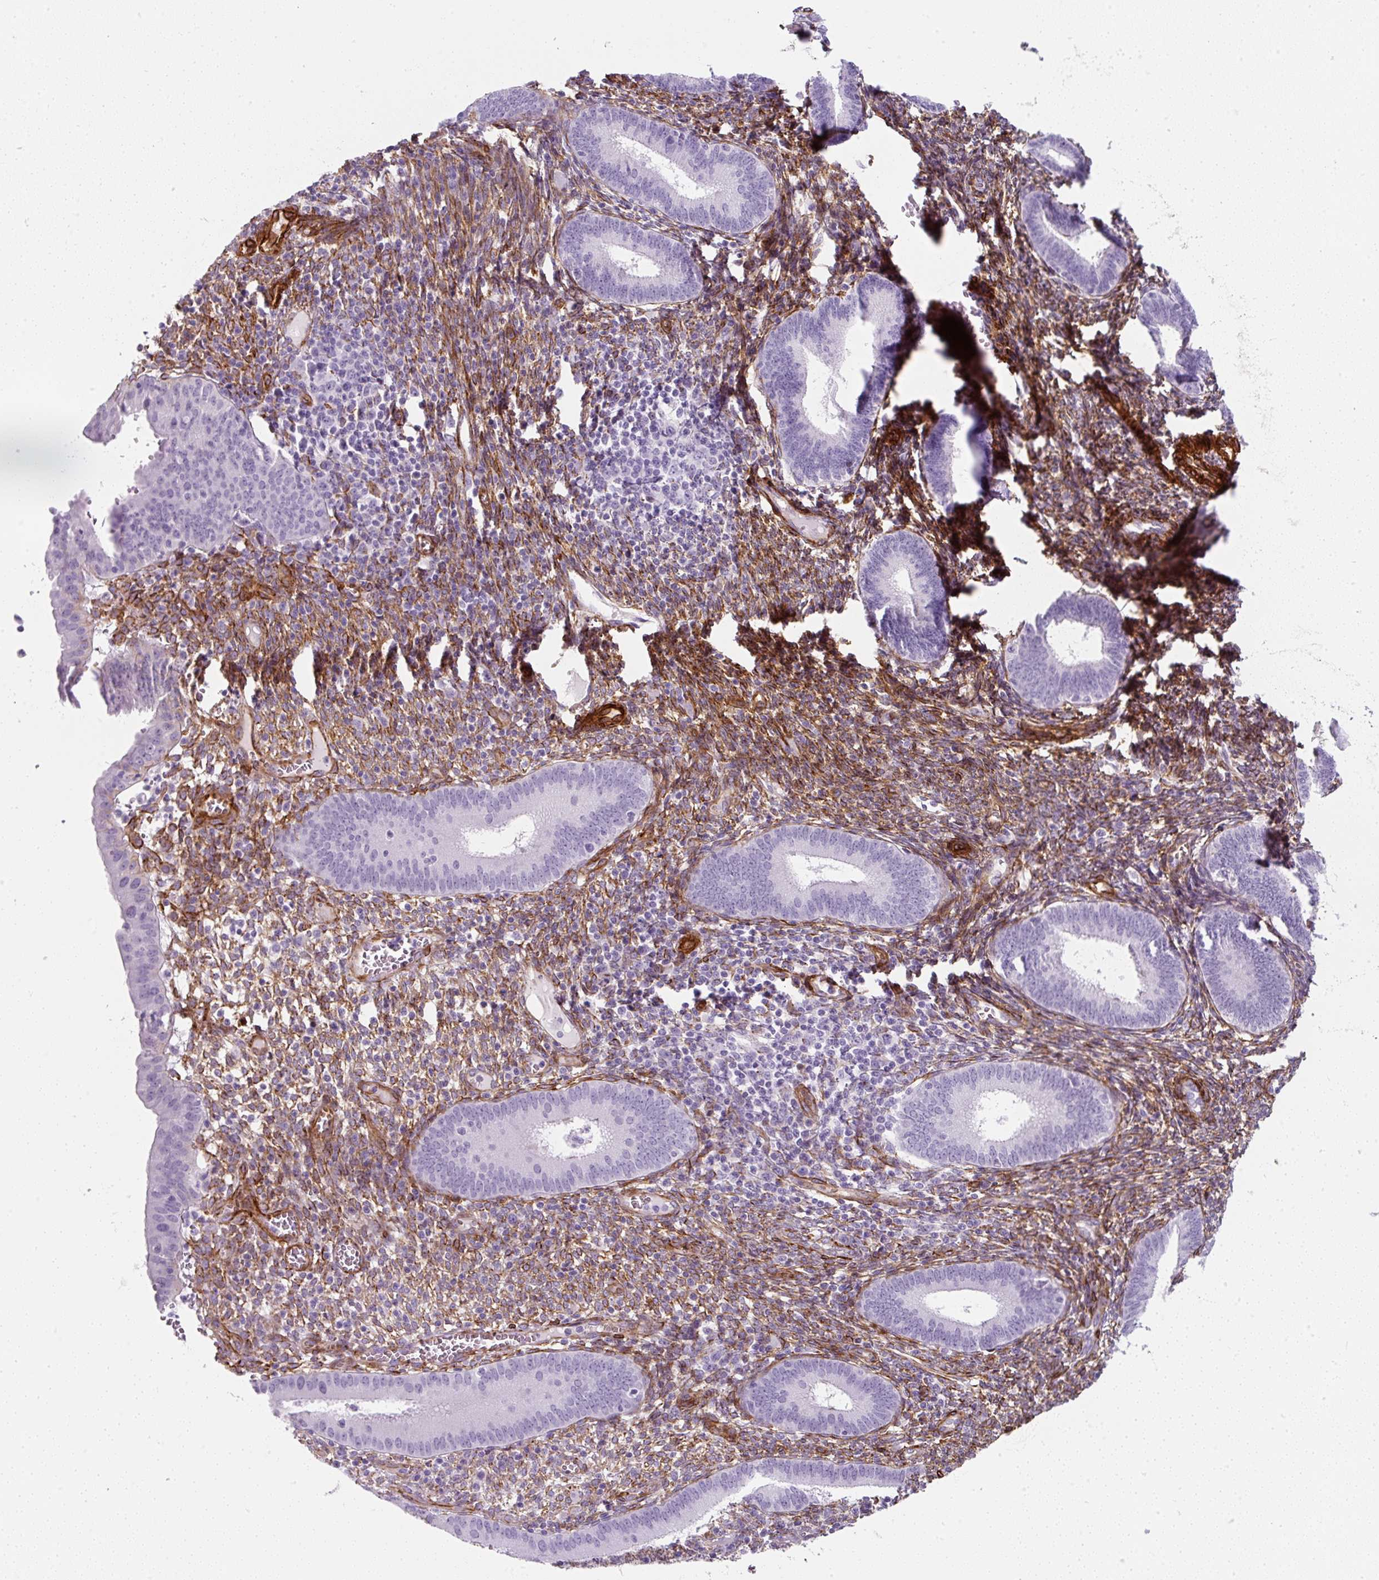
{"staining": {"intensity": "weak", "quantity": "<25%", "location": "cytoplasmic/membranous"}, "tissue": "endometrium", "cell_type": "Cells in endometrial stroma", "image_type": "normal", "snomed": [{"axis": "morphology", "description": "Normal tissue, NOS"}, {"axis": "topography", "description": "Endometrium"}], "caption": "DAB (3,3'-diaminobenzidine) immunohistochemical staining of normal human endometrium reveals no significant expression in cells in endometrial stroma.", "gene": "CAVIN3", "patient": {"sex": "female", "age": 41}}